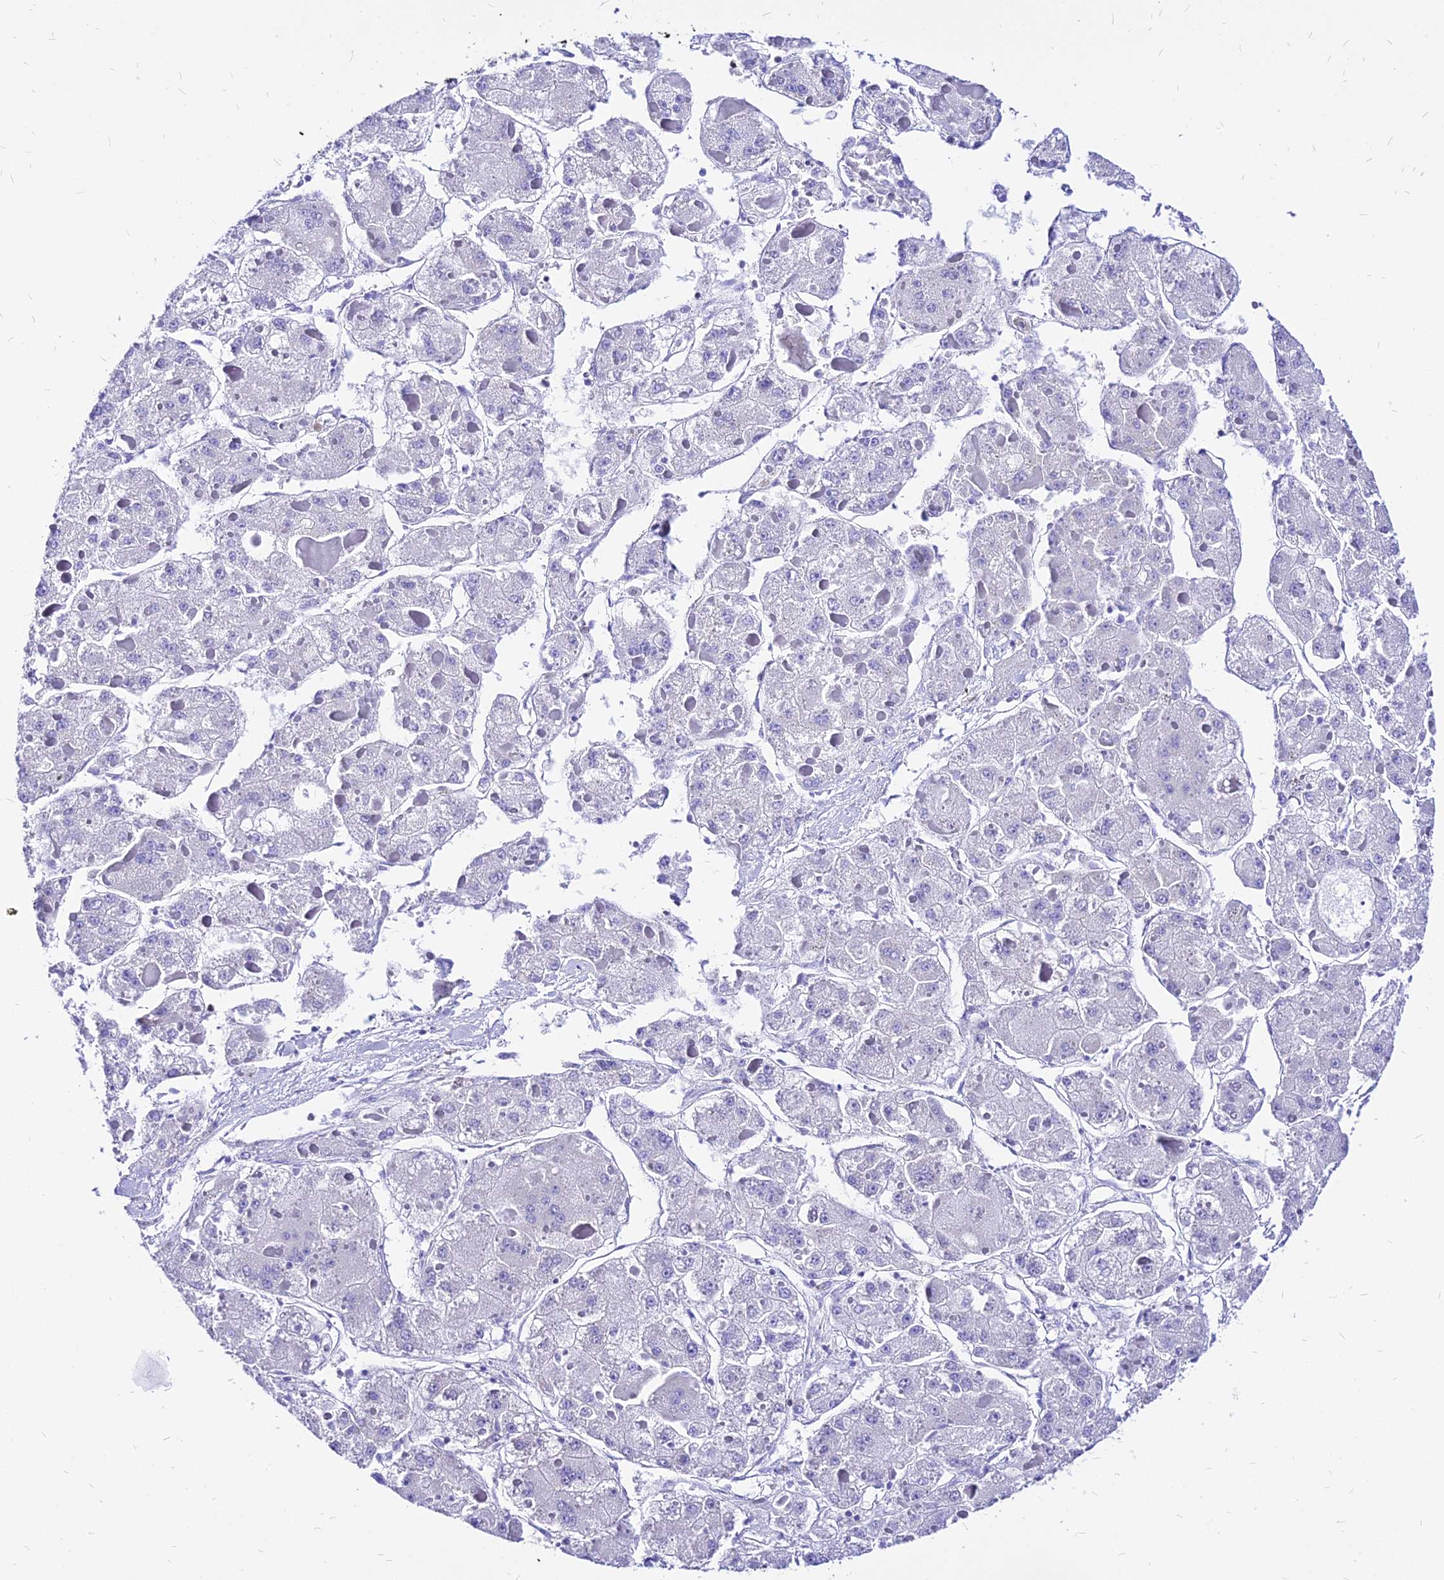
{"staining": {"intensity": "negative", "quantity": "none", "location": "none"}, "tissue": "liver cancer", "cell_type": "Tumor cells", "image_type": "cancer", "snomed": [{"axis": "morphology", "description": "Carcinoma, Hepatocellular, NOS"}, {"axis": "topography", "description": "Liver"}], "caption": "Liver cancer (hepatocellular carcinoma) was stained to show a protein in brown. There is no significant positivity in tumor cells.", "gene": "PAXX", "patient": {"sex": "female", "age": 73}}